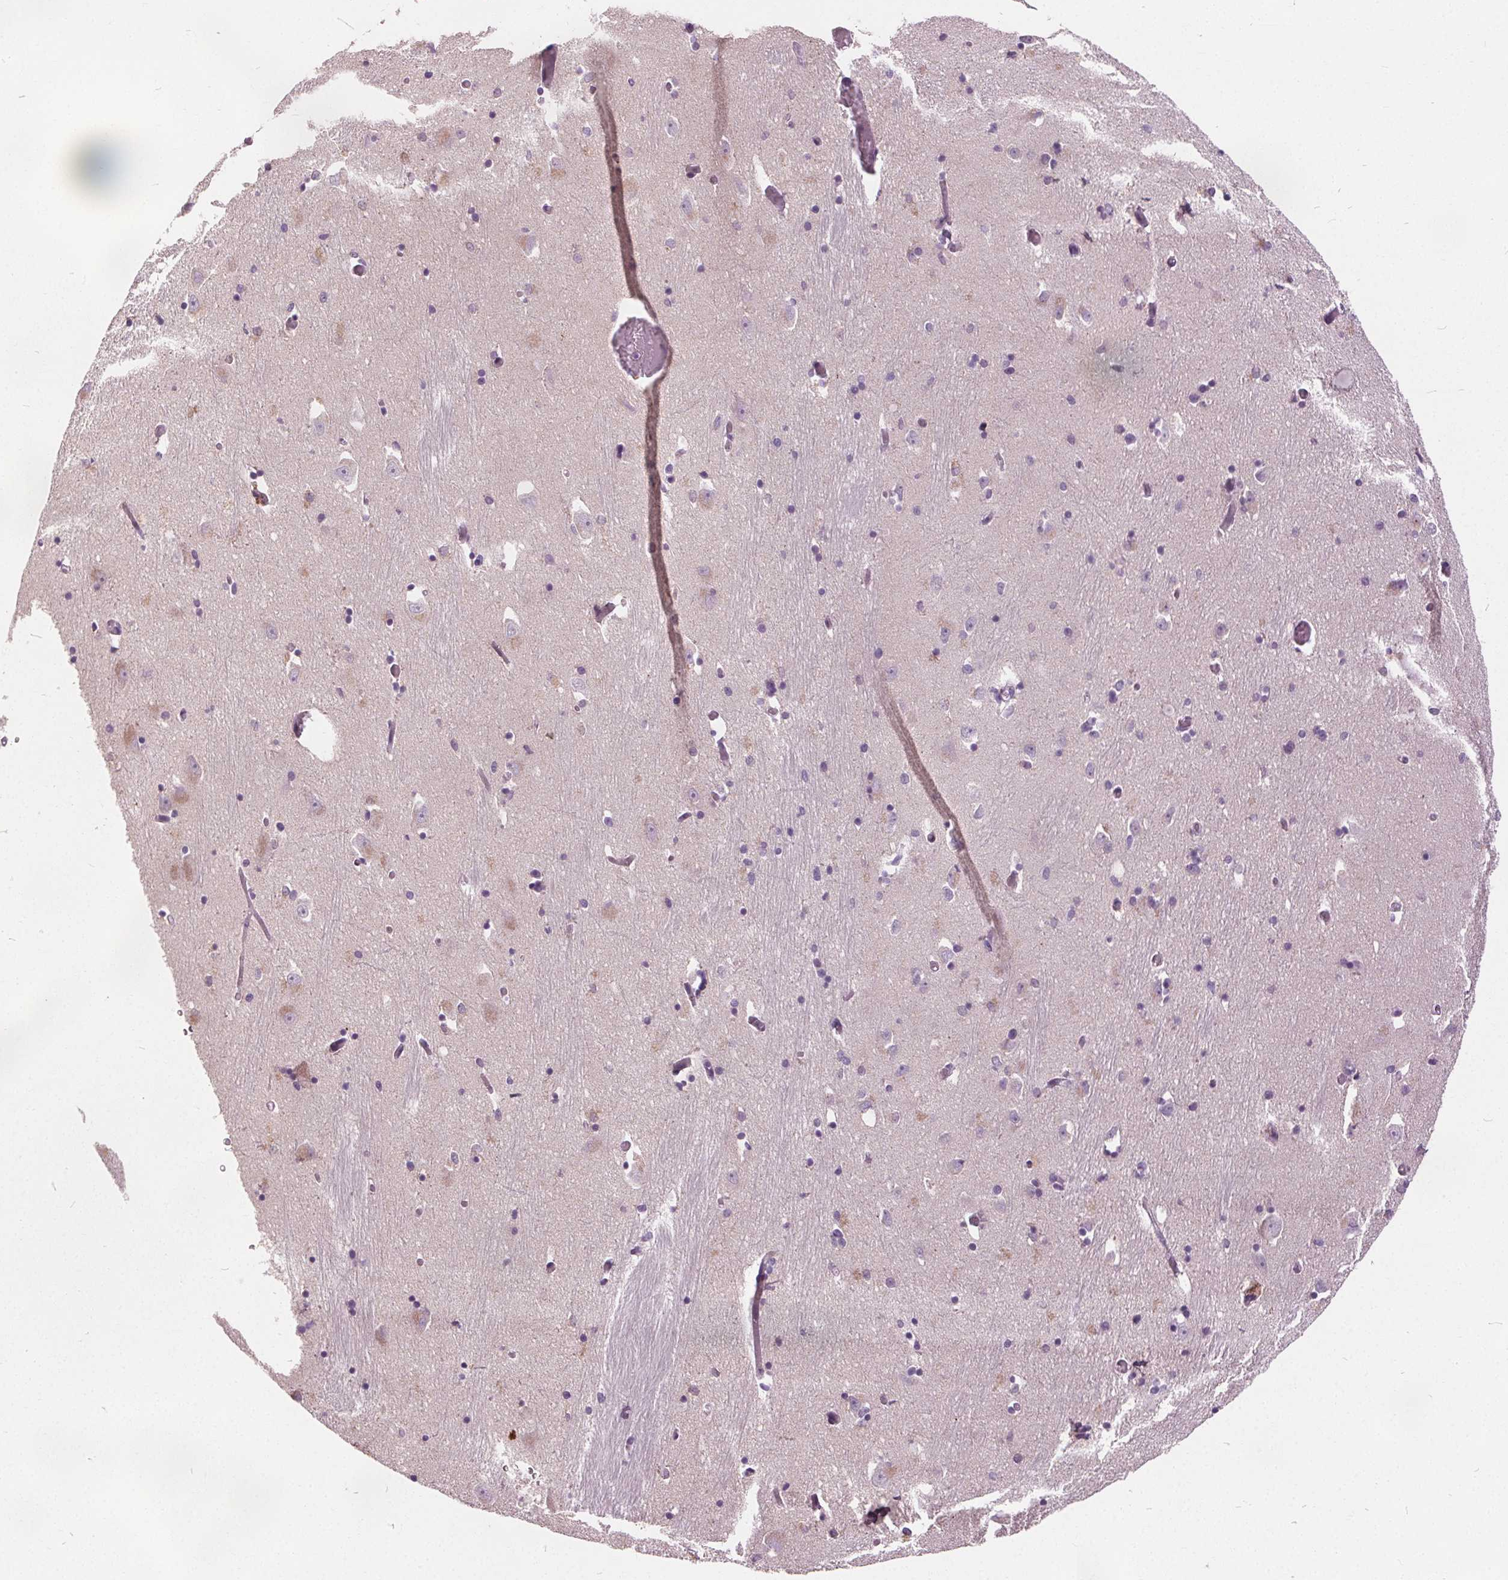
{"staining": {"intensity": "negative", "quantity": "none", "location": "none"}, "tissue": "caudate", "cell_type": "Glial cells", "image_type": "normal", "snomed": [{"axis": "morphology", "description": "Normal tissue, NOS"}, {"axis": "topography", "description": "Lateral ventricle wall"}, {"axis": "topography", "description": "Hippocampus"}], "caption": "Immunohistochemistry (IHC) micrograph of unremarkable caudate stained for a protein (brown), which demonstrates no expression in glial cells.", "gene": "ACOX2", "patient": {"sex": "female", "age": 63}}